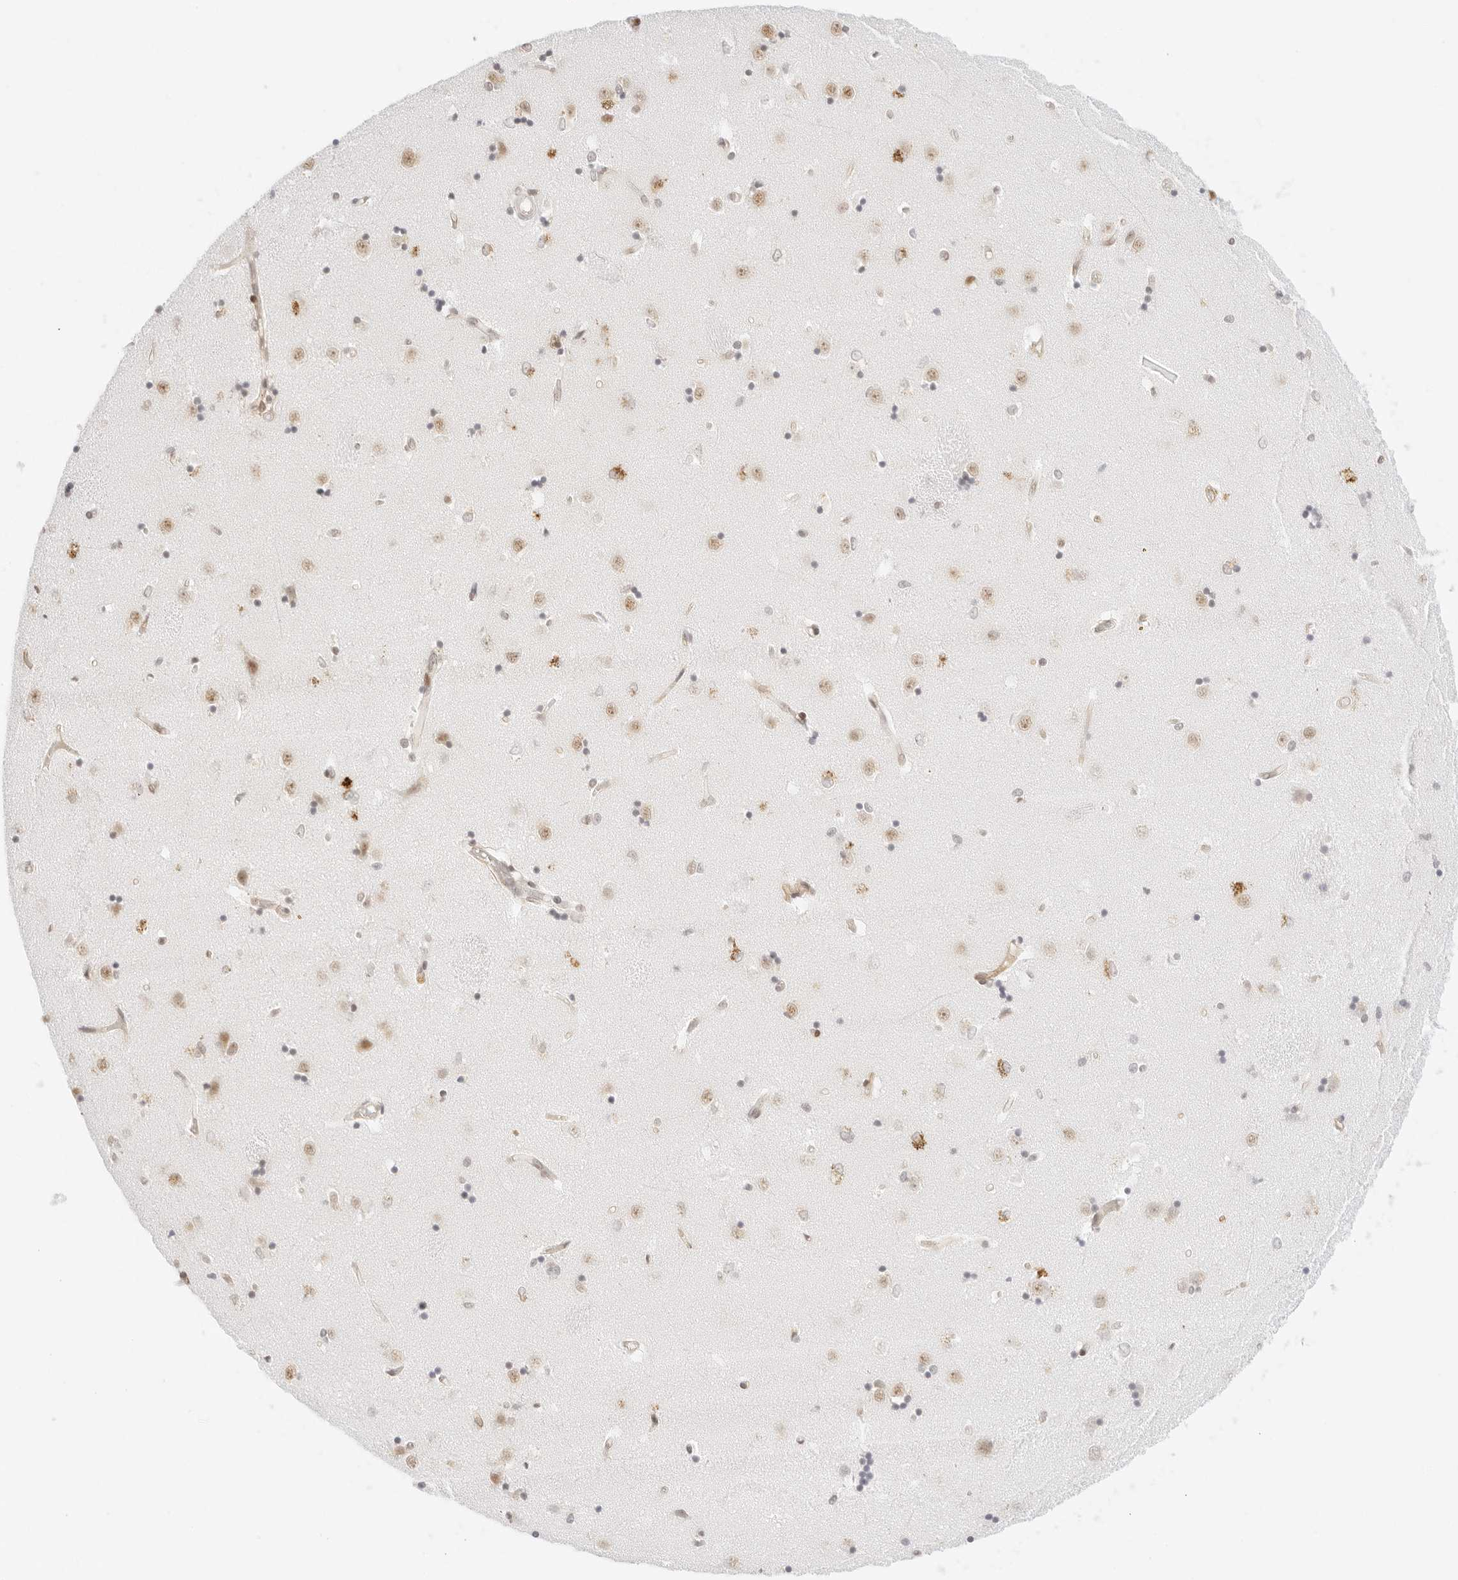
{"staining": {"intensity": "strong", "quantity": "<25%", "location": "nuclear"}, "tissue": "caudate", "cell_type": "Glial cells", "image_type": "normal", "snomed": [{"axis": "morphology", "description": "Normal tissue, NOS"}, {"axis": "topography", "description": "Lateral ventricle wall"}], "caption": "This histopathology image reveals immunohistochemistry (IHC) staining of normal caudate, with medium strong nuclear expression in approximately <25% of glial cells.", "gene": "ITGA6", "patient": {"sex": "male", "age": 45}}